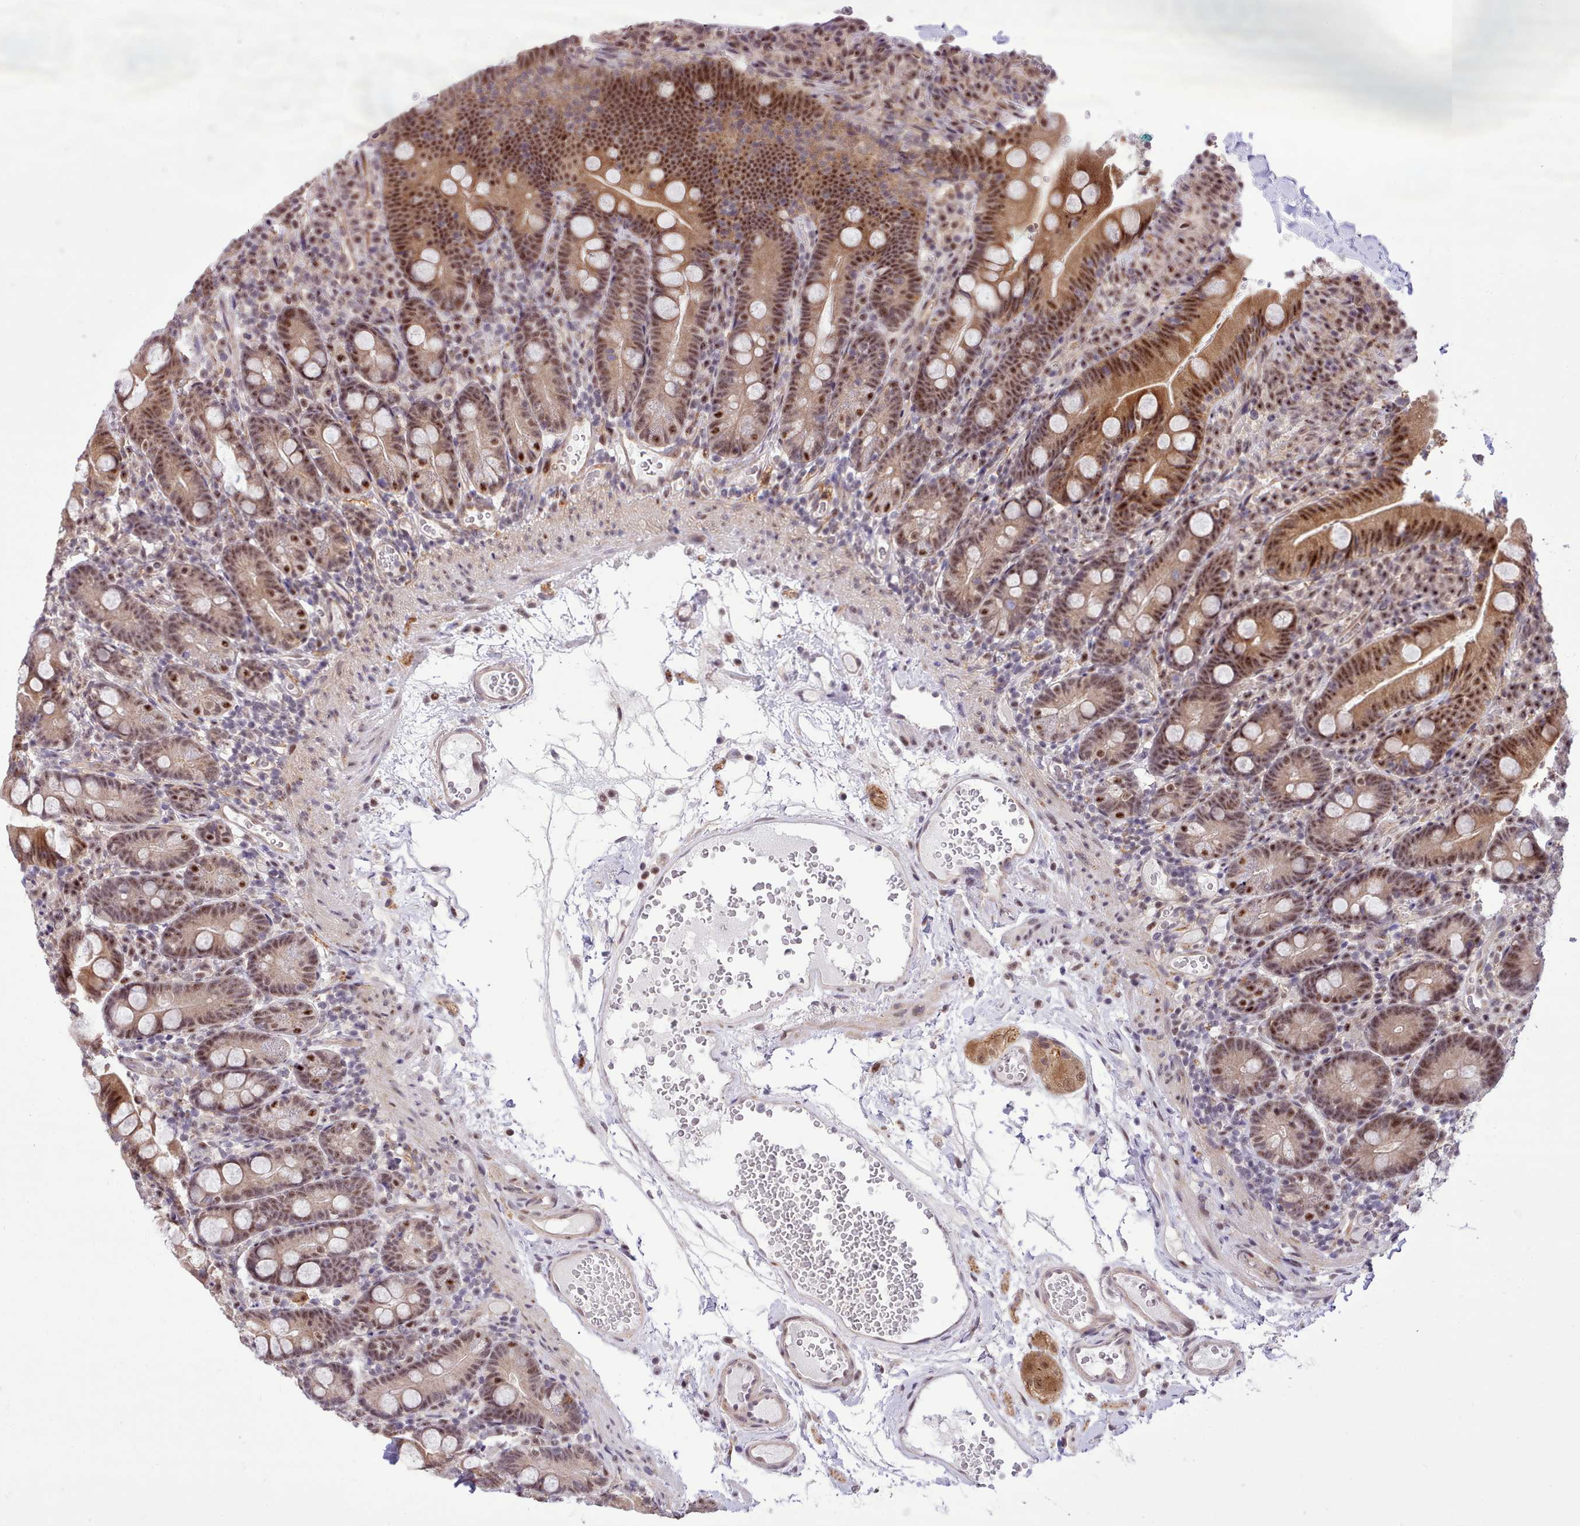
{"staining": {"intensity": "moderate", "quantity": ">75%", "location": "cytoplasmic/membranous,nuclear"}, "tissue": "duodenum", "cell_type": "Glandular cells", "image_type": "normal", "snomed": [{"axis": "morphology", "description": "Normal tissue, NOS"}, {"axis": "topography", "description": "Duodenum"}], "caption": "About >75% of glandular cells in benign human duodenum reveal moderate cytoplasmic/membranous,nuclear protein expression as visualized by brown immunohistochemical staining.", "gene": "HOXB7", "patient": {"sex": "female", "age": 67}}